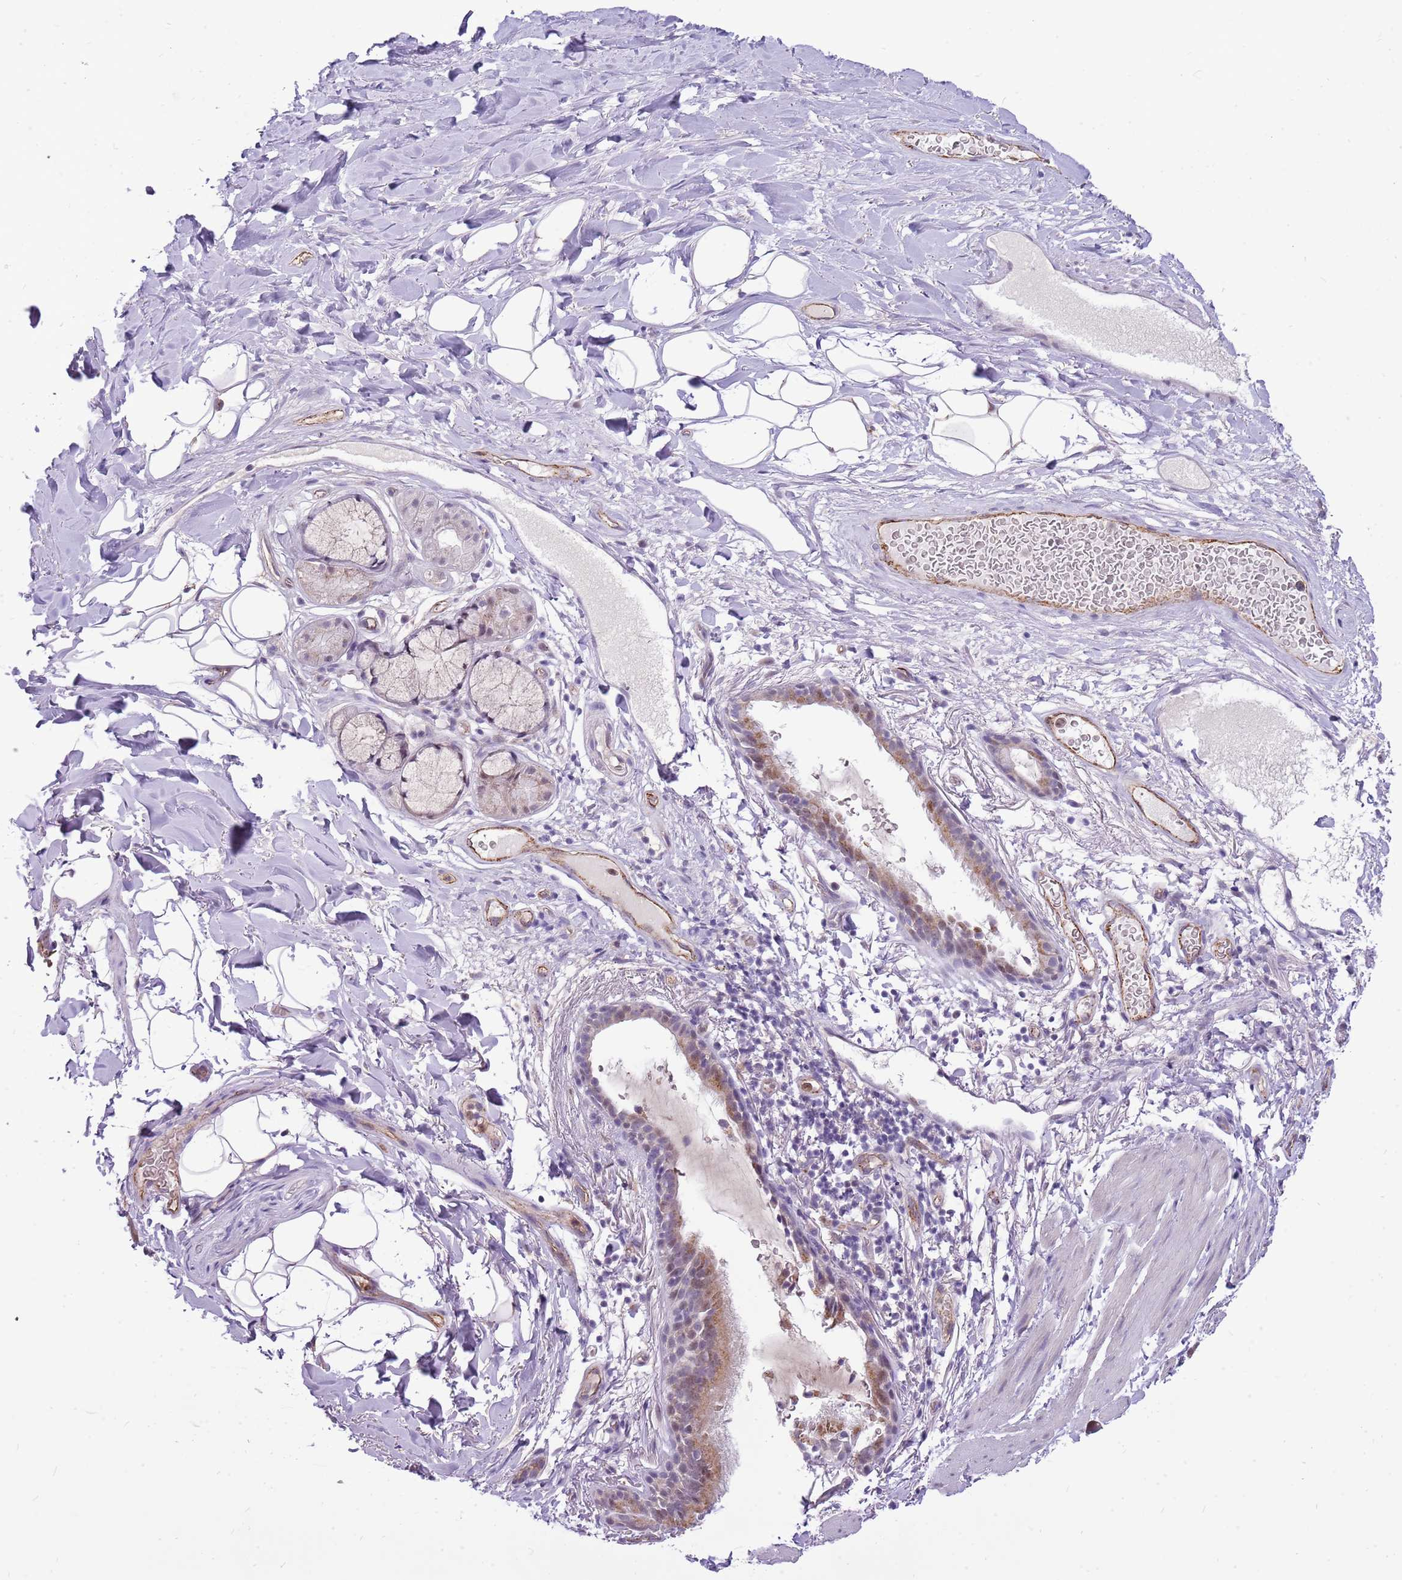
{"staining": {"intensity": "moderate", "quantity": "25%-75%", "location": "cytoplasmic/membranous"}, "tissue": "bronchus", "cell_type": "Respiratory epithelial cells", "image_type": "normal", "snomed": [{"axis": "morphology", "description": "Normal tissue, NOS"}, {"axis": "topography", "description": "Cartilage tissue"}], "caption": "Approximately 25%-75% of respiratory epithelial cells in unremarkable bronchus display moderate cytoplasmic/membranous protein positivity as visualized by brown immunohistochemical staining.", "gene": "PCNX1", "patient": {"sex": "male", "age": 63}}